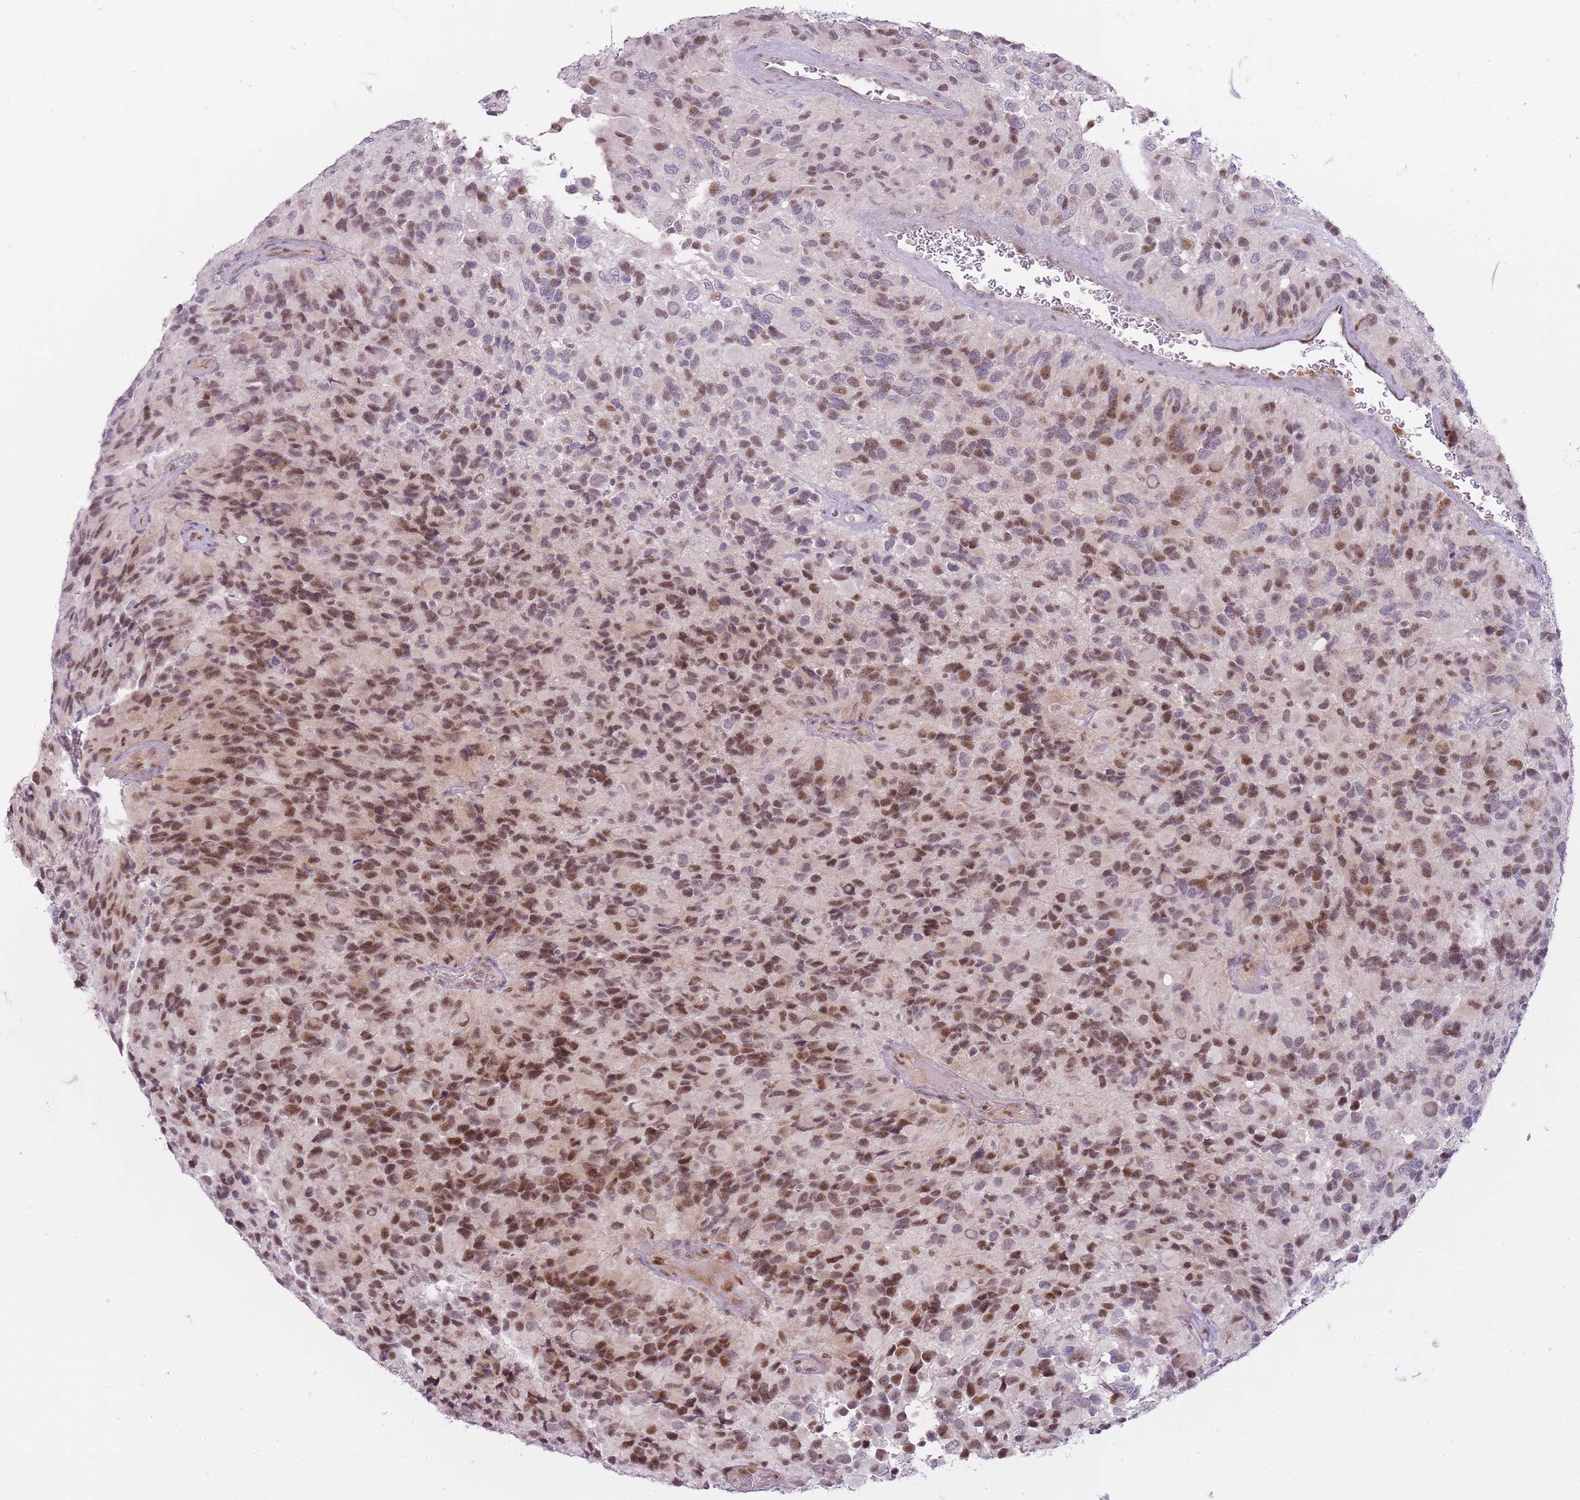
{"staining": {"intensity": "moderate", "quantity": ">75%", "location": "nuclear"}, "tissue": "glioma", "cell_type": "Tumor cells", "image_type": "cancer", "snomed": [{"axis": "morphology", "description": "Glioma, malignant, High grade"}, {"axis": "topography", "description": "Brain"}], "caption": "The histopathology image reveals a brown stain indicating the presence of a protein in the nuclear of tumor cells in malignant high-grade glioma. Nuclei are stained in blue.", "gene": "OGG1", "patient": {"sex": "male", "age": 77}}